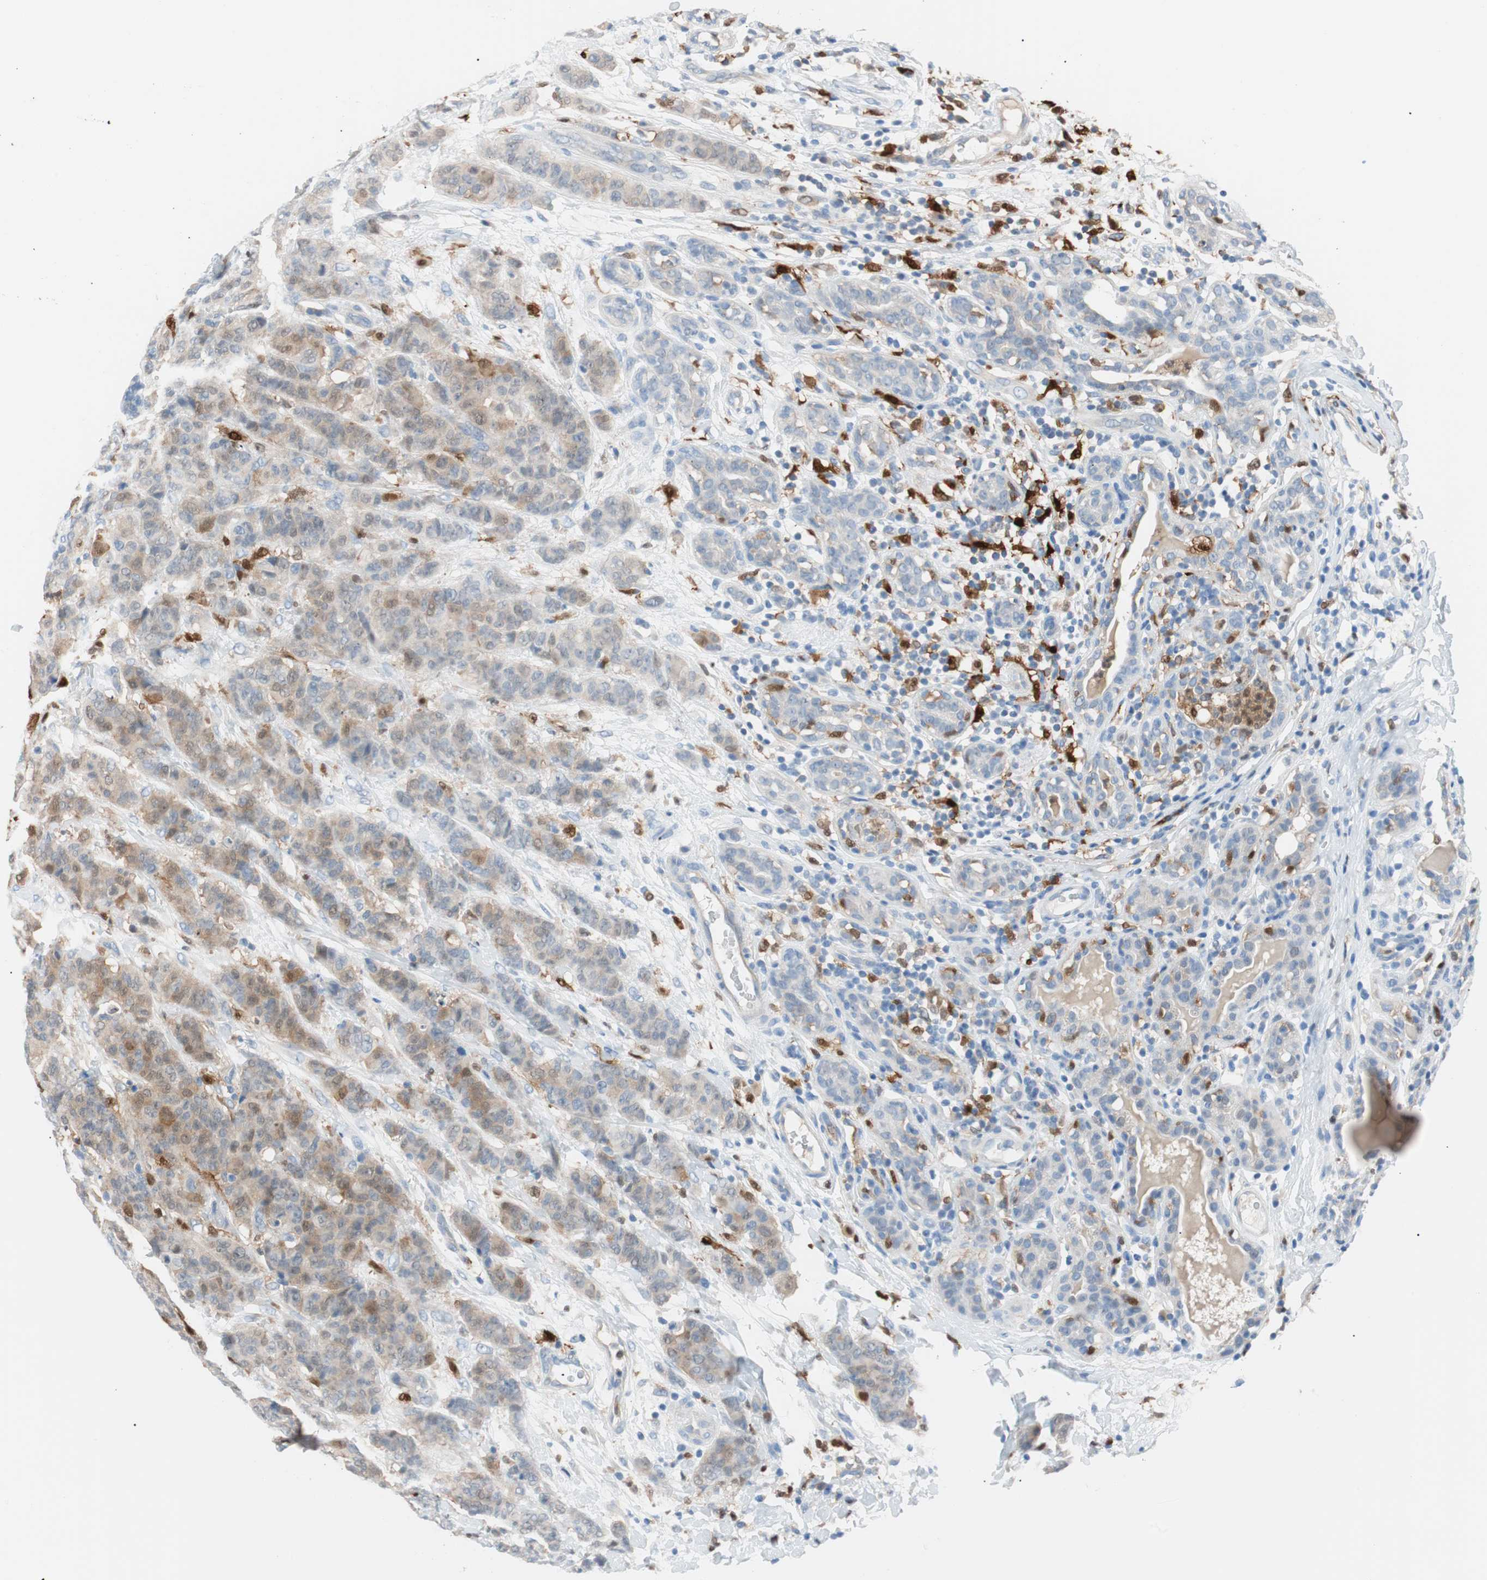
{"staining": {"intensity": "weak", "quantity": ">75%", "location": "cytoplasmic/membranous"}, "tissue": "breast cancer", "cell_type": "Tumor cells", "image_type": "cancer", "snomed": [{"axis": "morphology", "description": "Duct carcinoma"}, {"axis": "topography", "description": "Breast"}], "caption": "Protein analysis of intraductal carcinoma (breast) tissue displays weak cytoplasmic/membranous expression in approximately >75% of tumor cells.", "gene": "IL18", "patient": {"sex": "female", "age": 40}}